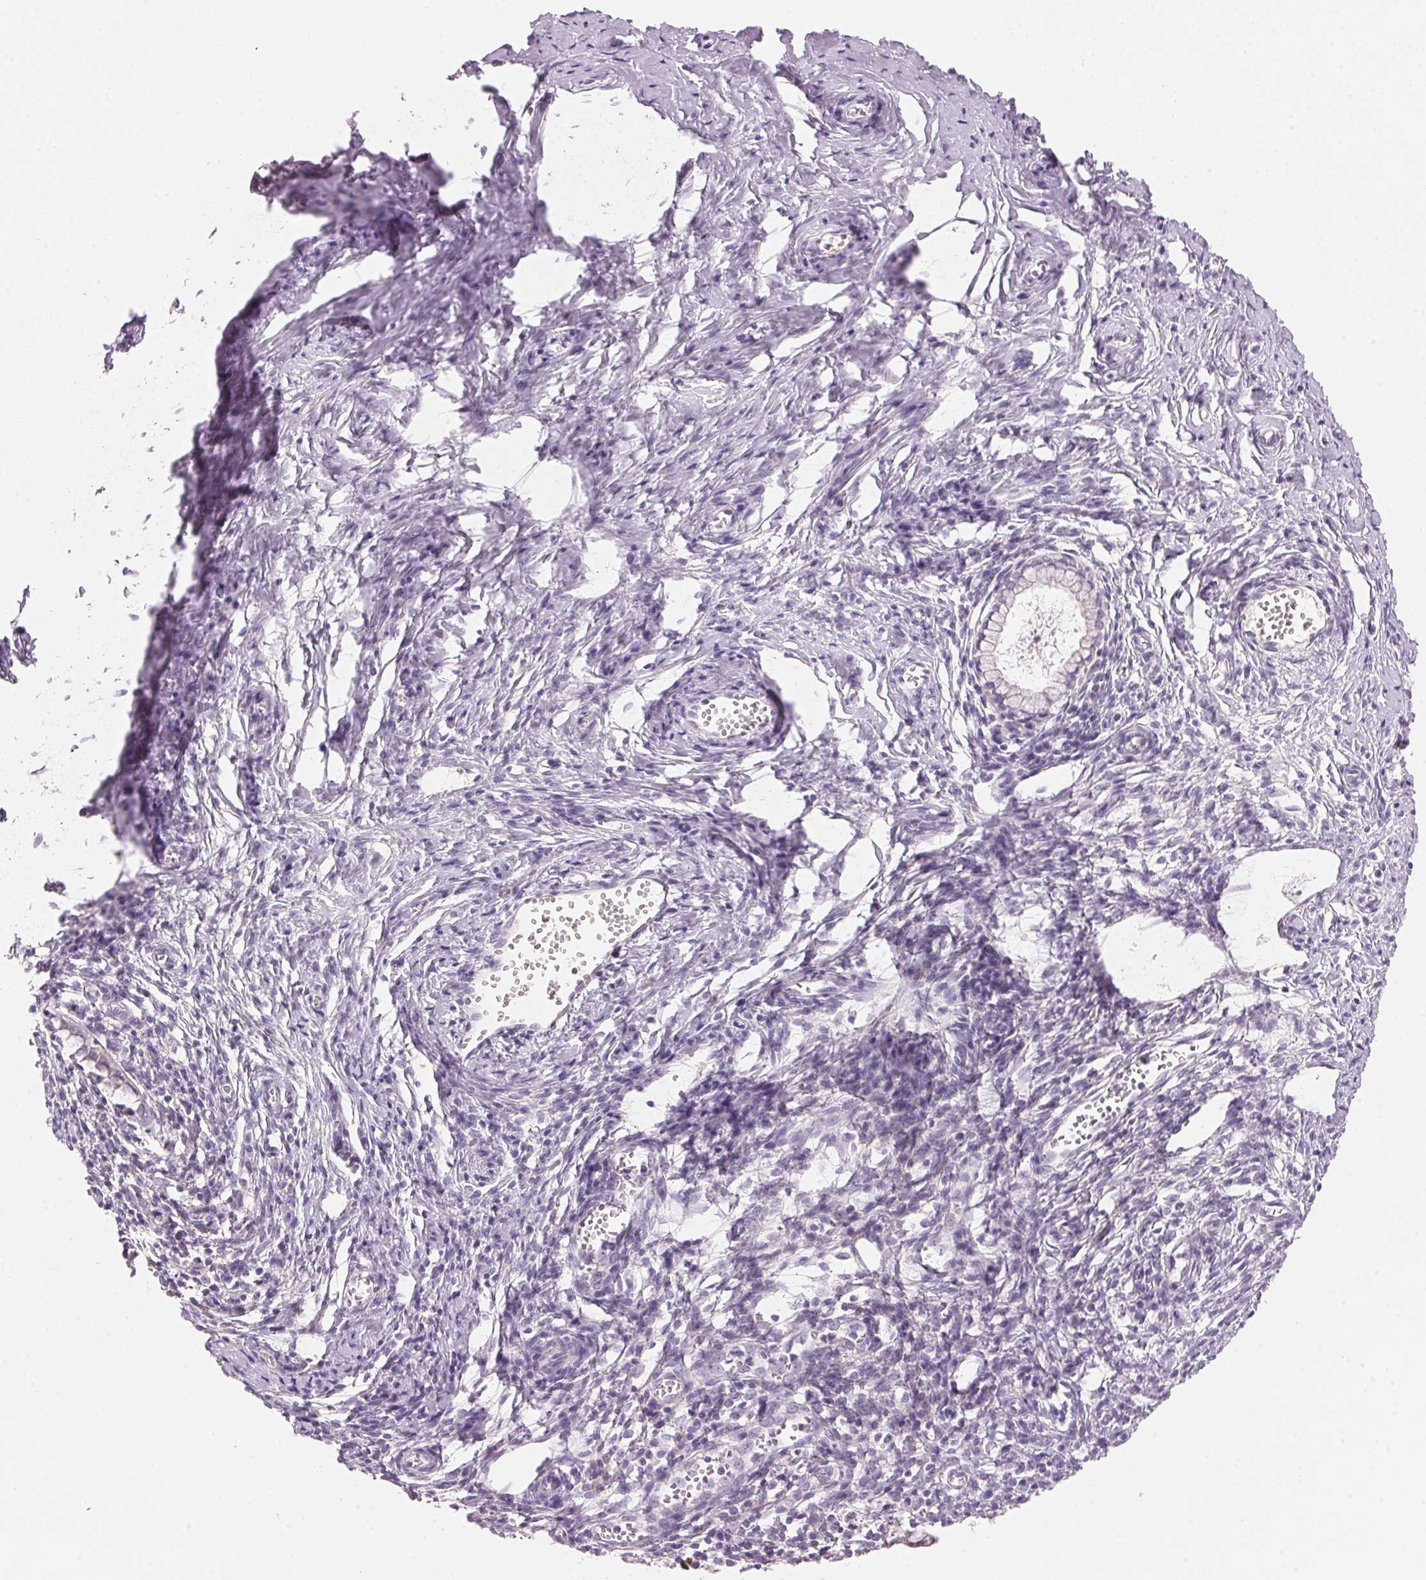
{"staining": {"intensity": "negative", "quantity": "none", "location": "none"}, "tissue": "cervical cancer", "cell_type": "Tumor cells", "image_type": "cancer", "snomed": [{"axis": "morphology", "description": "Squamous cell carcinoma, NOS"}, {"axis": "topography", "description": "Cervix"}], "caption": "The photomicrograph exhibits no significant staining in tumor cells of cervical squamous cell carcinoma.", "gene": "CYP11B1", "patient": {"sex": "female", "age": 52}}